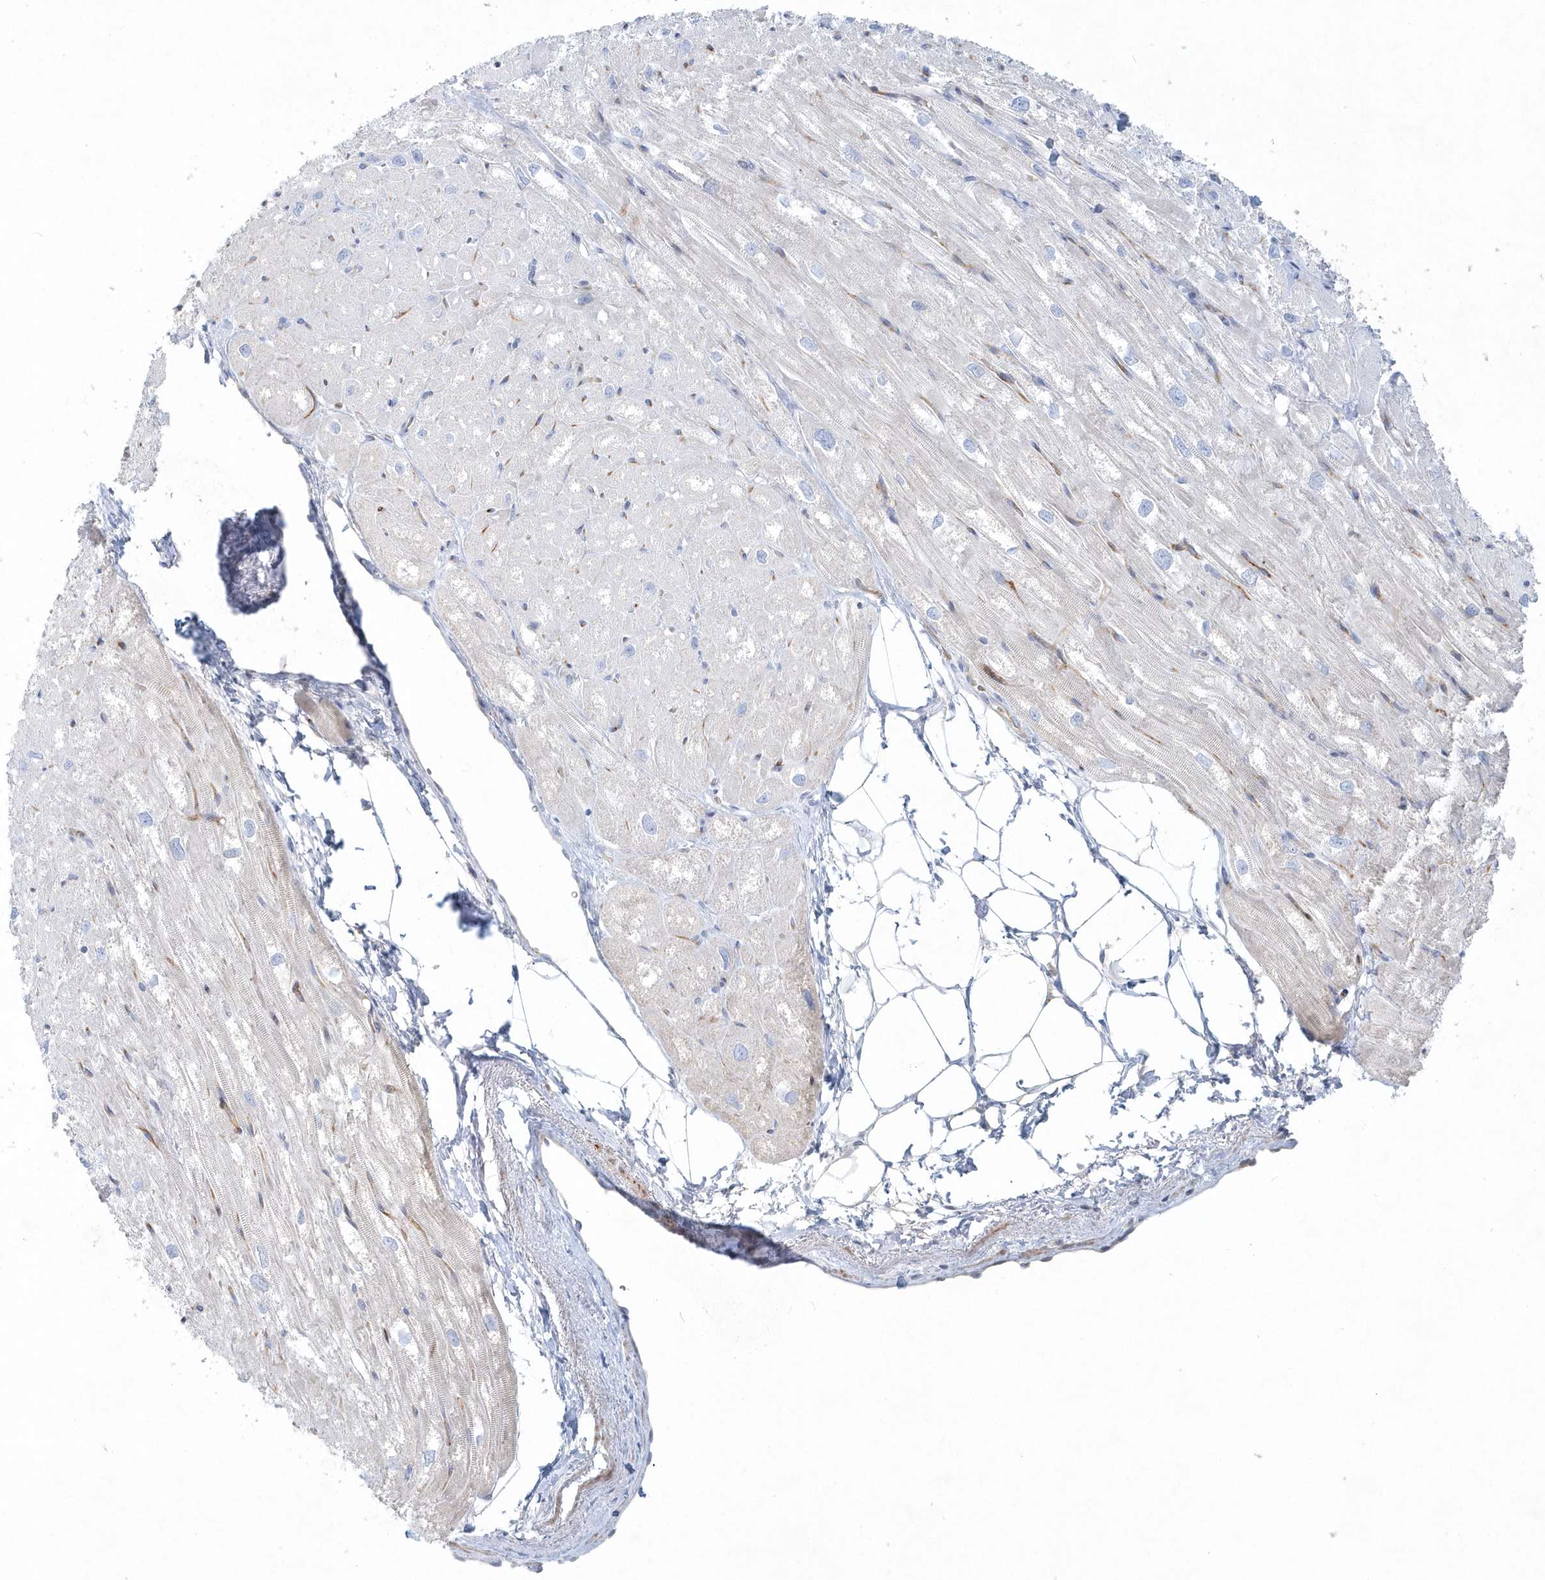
{"staining": {"intensity": "weak", "quantity": "<25%", "location": "cytoplasmic/membranous"}, "tissue": "heart muscle", "cell_type": "Cardiomyocytes", "image_type": "normal", "snomed": [{"axis": "morphology", "description": "Normal tissue, NOS"}, {"axis": "topography", "description": "Heart"}], "caption": "The photomicrograph exhibits no significant expression in cardiomyocytes of heart muscle.", "gene": "DNAH1", "patient": {"sex": "male", "age": 50}}